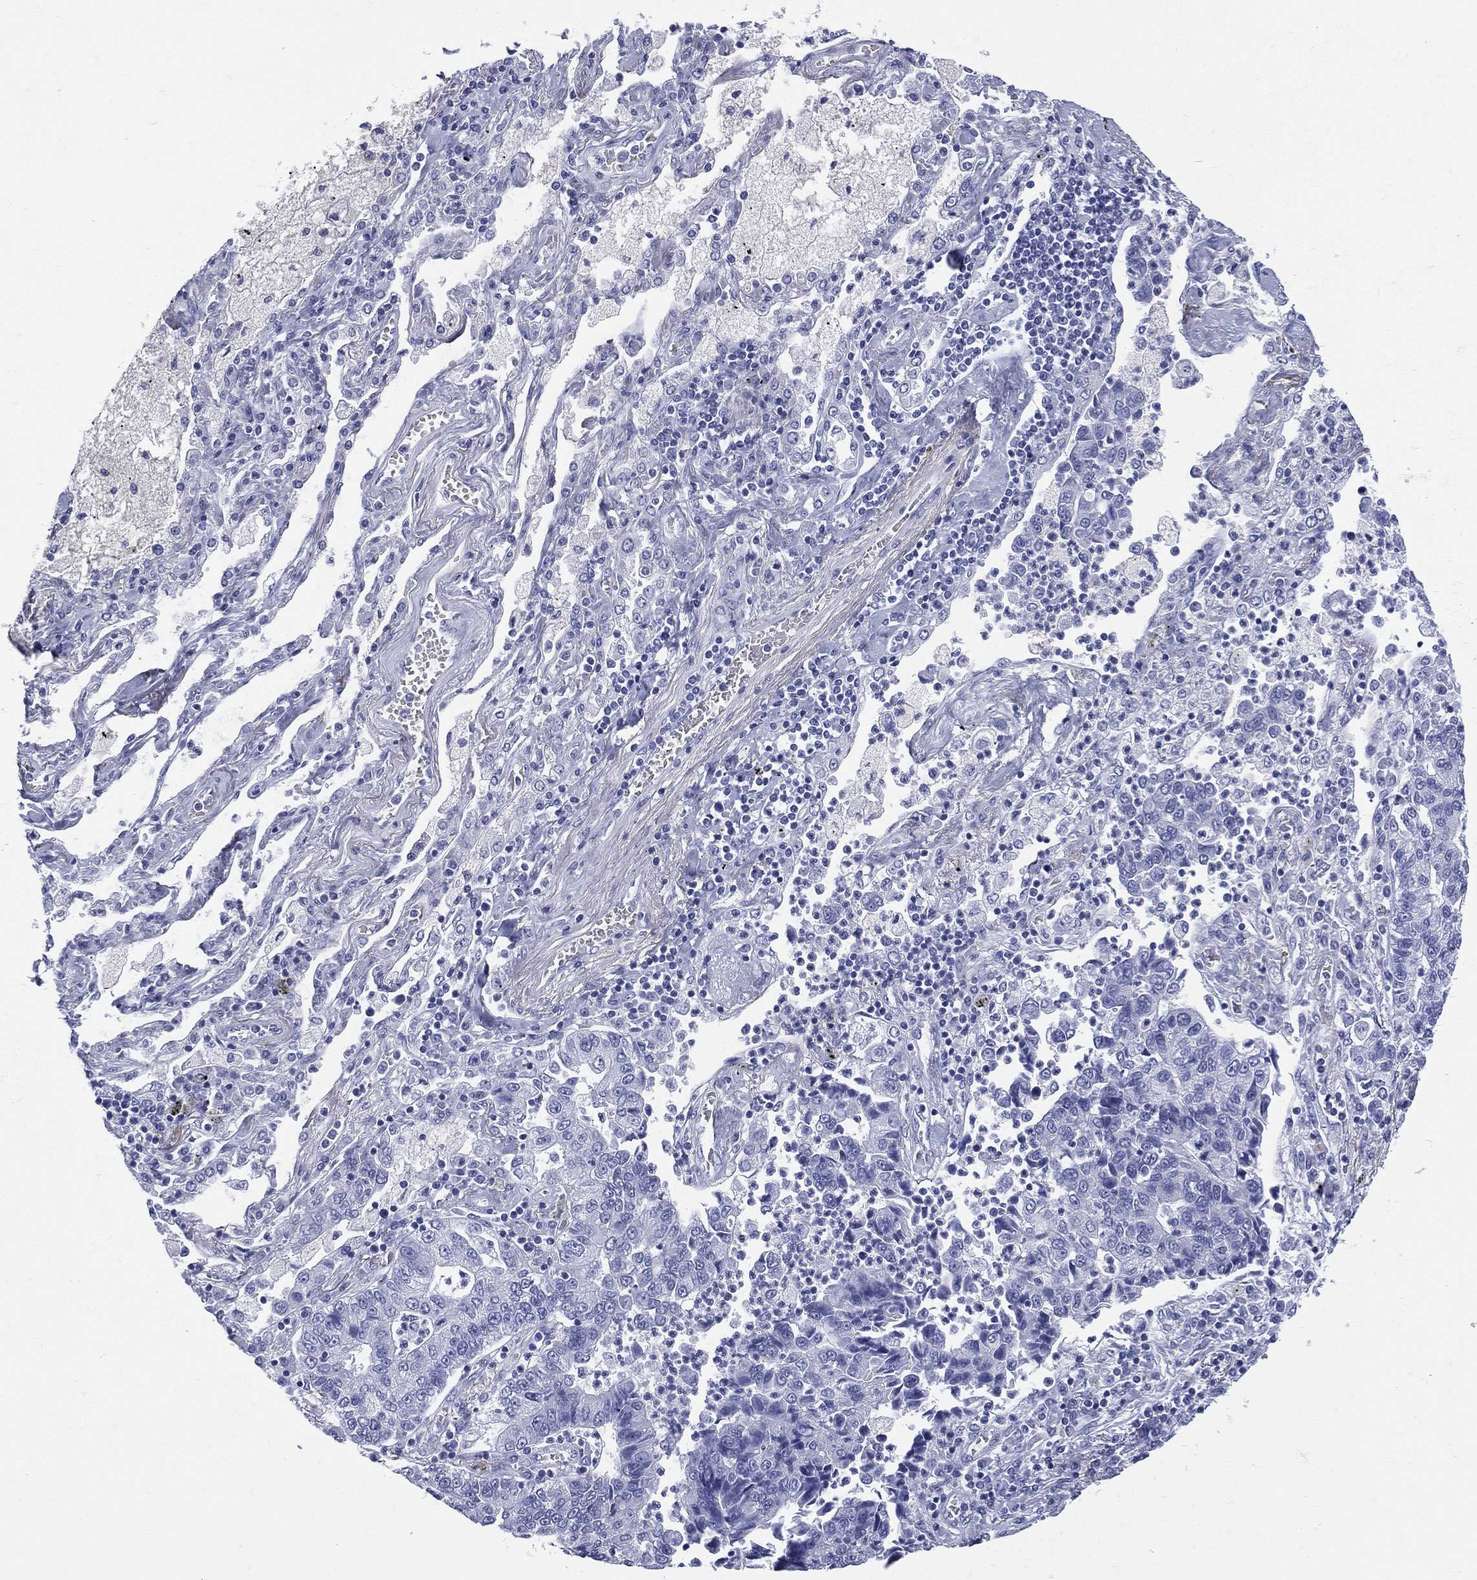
{"staining": {"intensity": "negative", "quantity": "none", "location": "none"}, "tissue": "lung cancer", "cell_type": "Tumor cells", "image_type": "cancer", "snomed": [{"axis": "morphology", "description": "Adenocarcinoma, NOS"}, {"axis": "topography", "description": "Lung"}], "caption": "Tumor cells are negative for protein expression in human lung cancer.", "gene": "ETNPPL", "patient": {"sex": "female", "age": 57}}